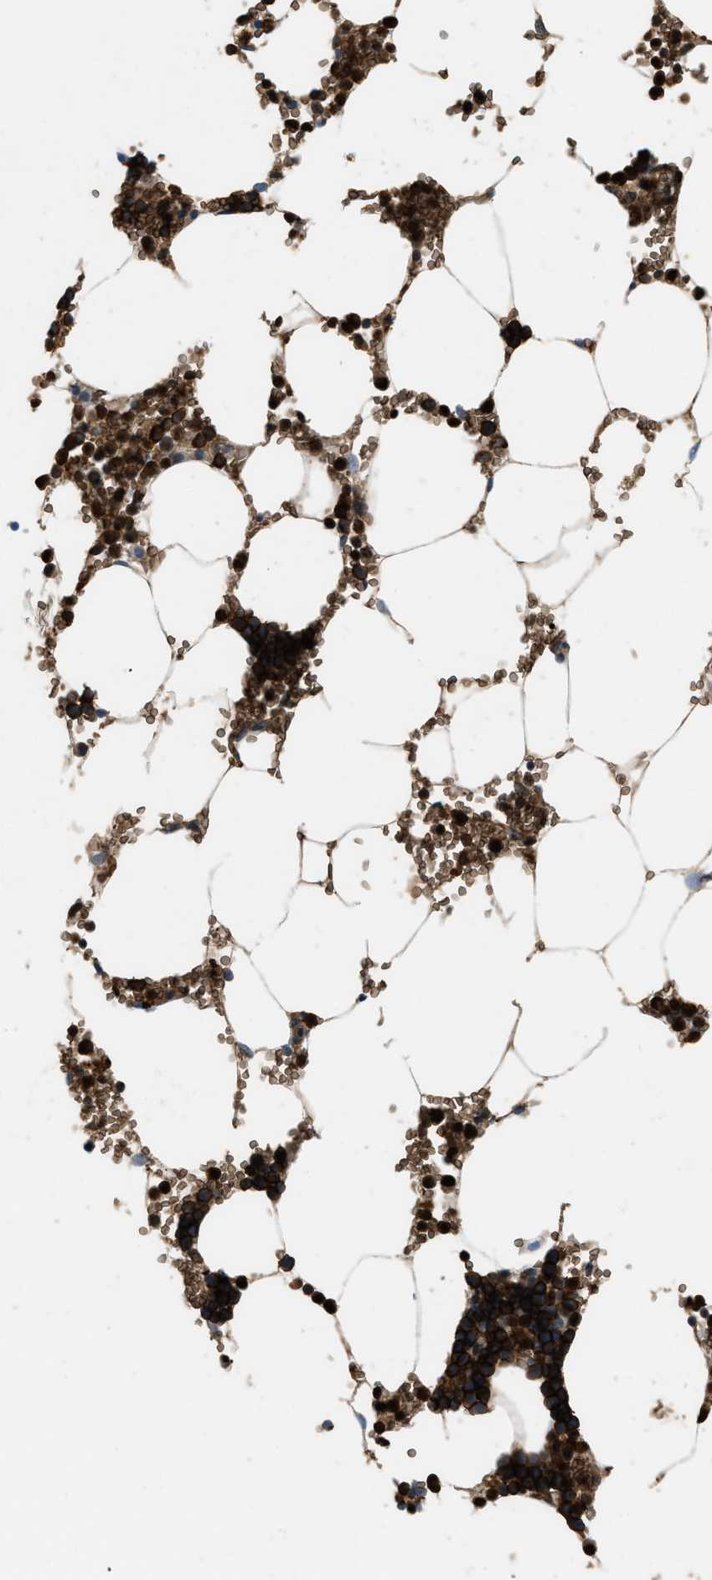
{"staining": {"intensity": "strong", "quantity": ">75%", "location": "cytoplasmic/membranous"}, "tissue": "bone marrow", "cell_type": "Hematopoietic cells", "image_type": "normal", "snomed": [{"axis": "morphology", "description": "Normal tissue, NOS"}, {"axis": "topography", "description": "Bone marrow"}], "caption": "Brown immunohistochemical staining in unremarkable human bone marrow shows strong cytoplasmic/membranous positivity in about >75% of hematopoietic cells. The staining was performed using DAB, with brown indicating positive protein expression. Nuclei are stained blue with hematoxylin.", "gene": "ARHGDIB", "patient": {"sex": "male", "age": 70}}